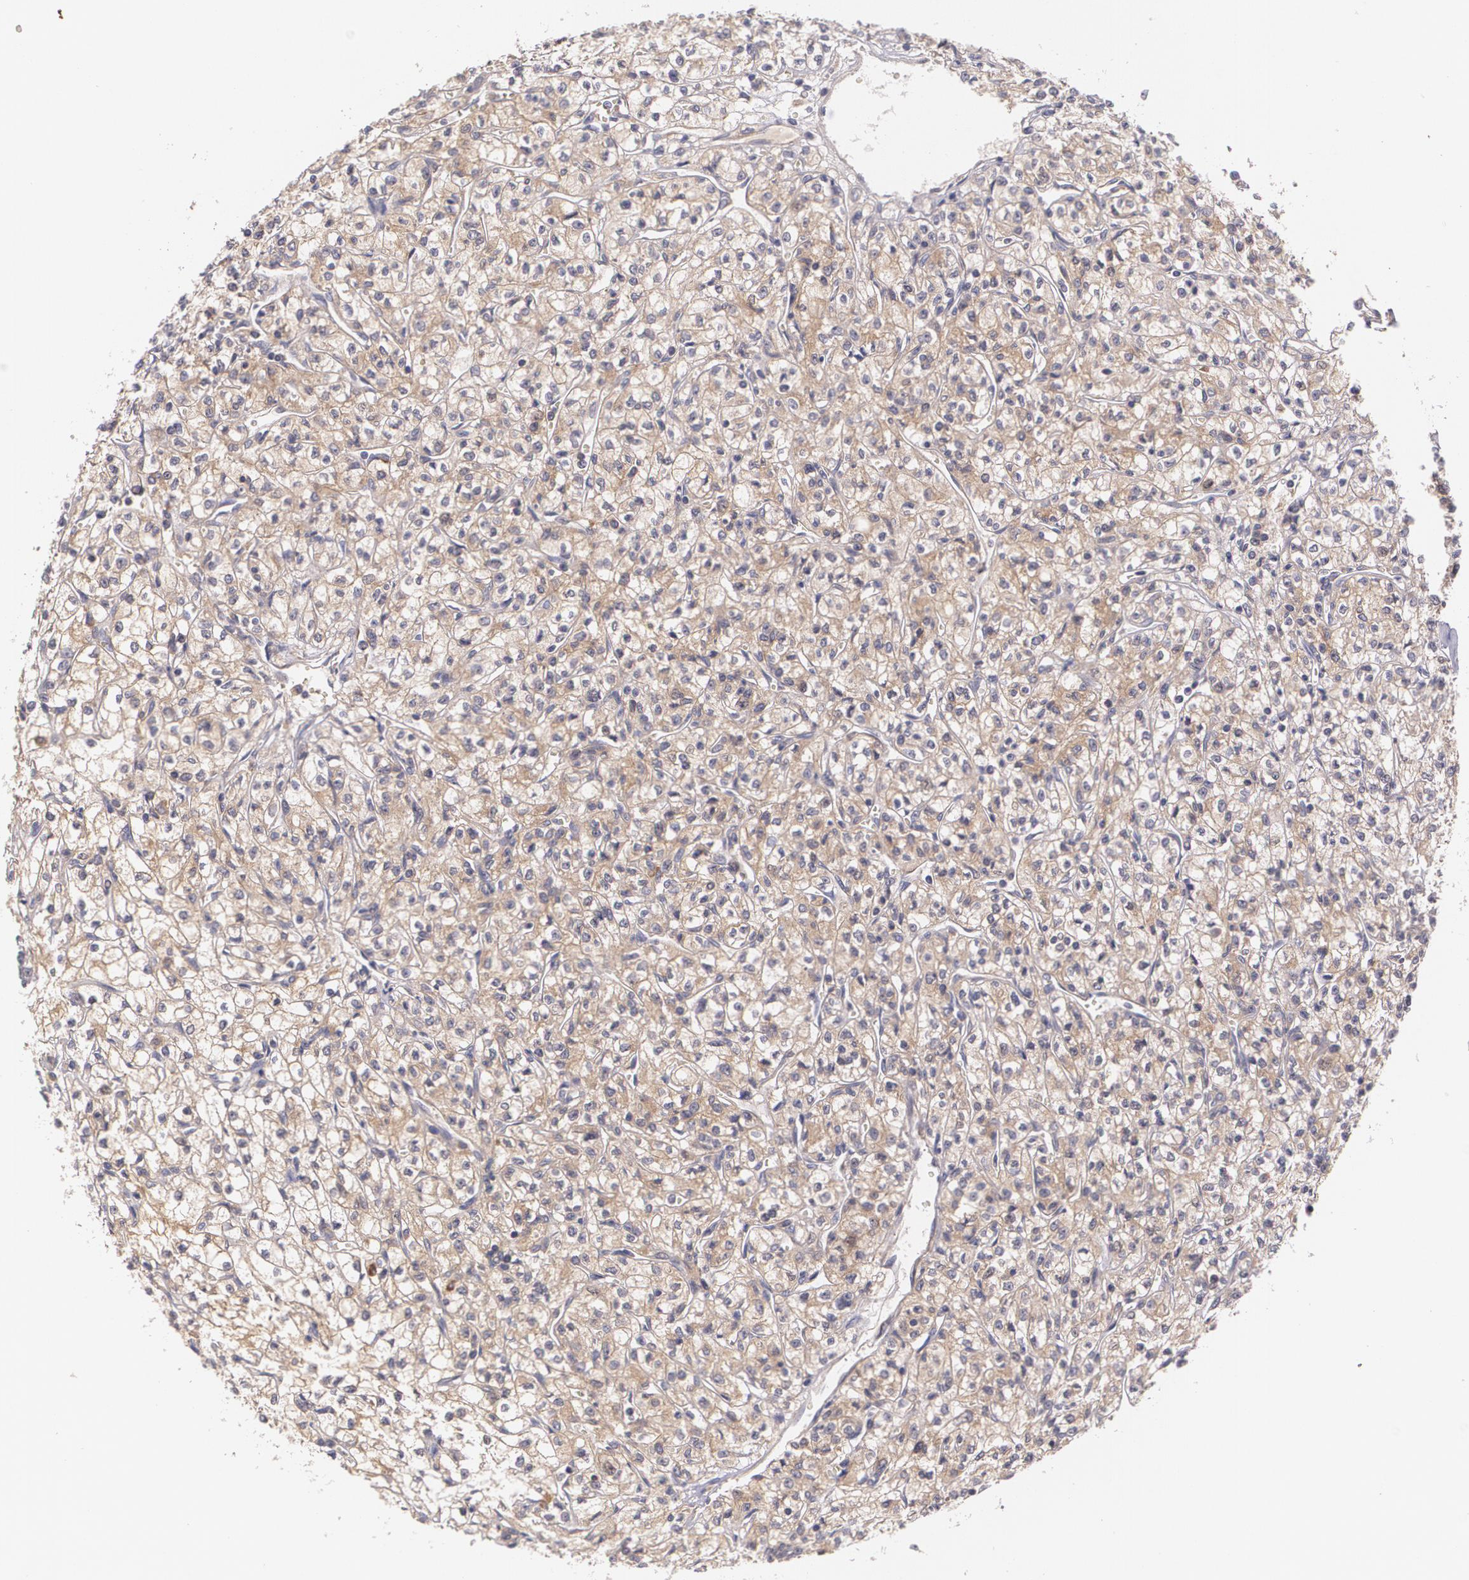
{"staining": {"intensity": "weak", "quantity": ">75%", "location": "cytoplasmic/membranous"}, "tissue": "renal cancer", "cell_type": "Tumor cells", "image_type": "cancer", "snomed": [{"axis": "morphology", "description": "Adenocarcinoma, NOS"}, {"axis": "topography", "description": "Kidney"}], "caption": "A histopathology image showing weak cytoplasmic/membranous staining in approximately >75% of tumor cells in adenocarcinoma (renal), as visualized by brown immunohistochemical staining.", "gene": "CCL17", "patient": {"sex": "male", "age": 61}}